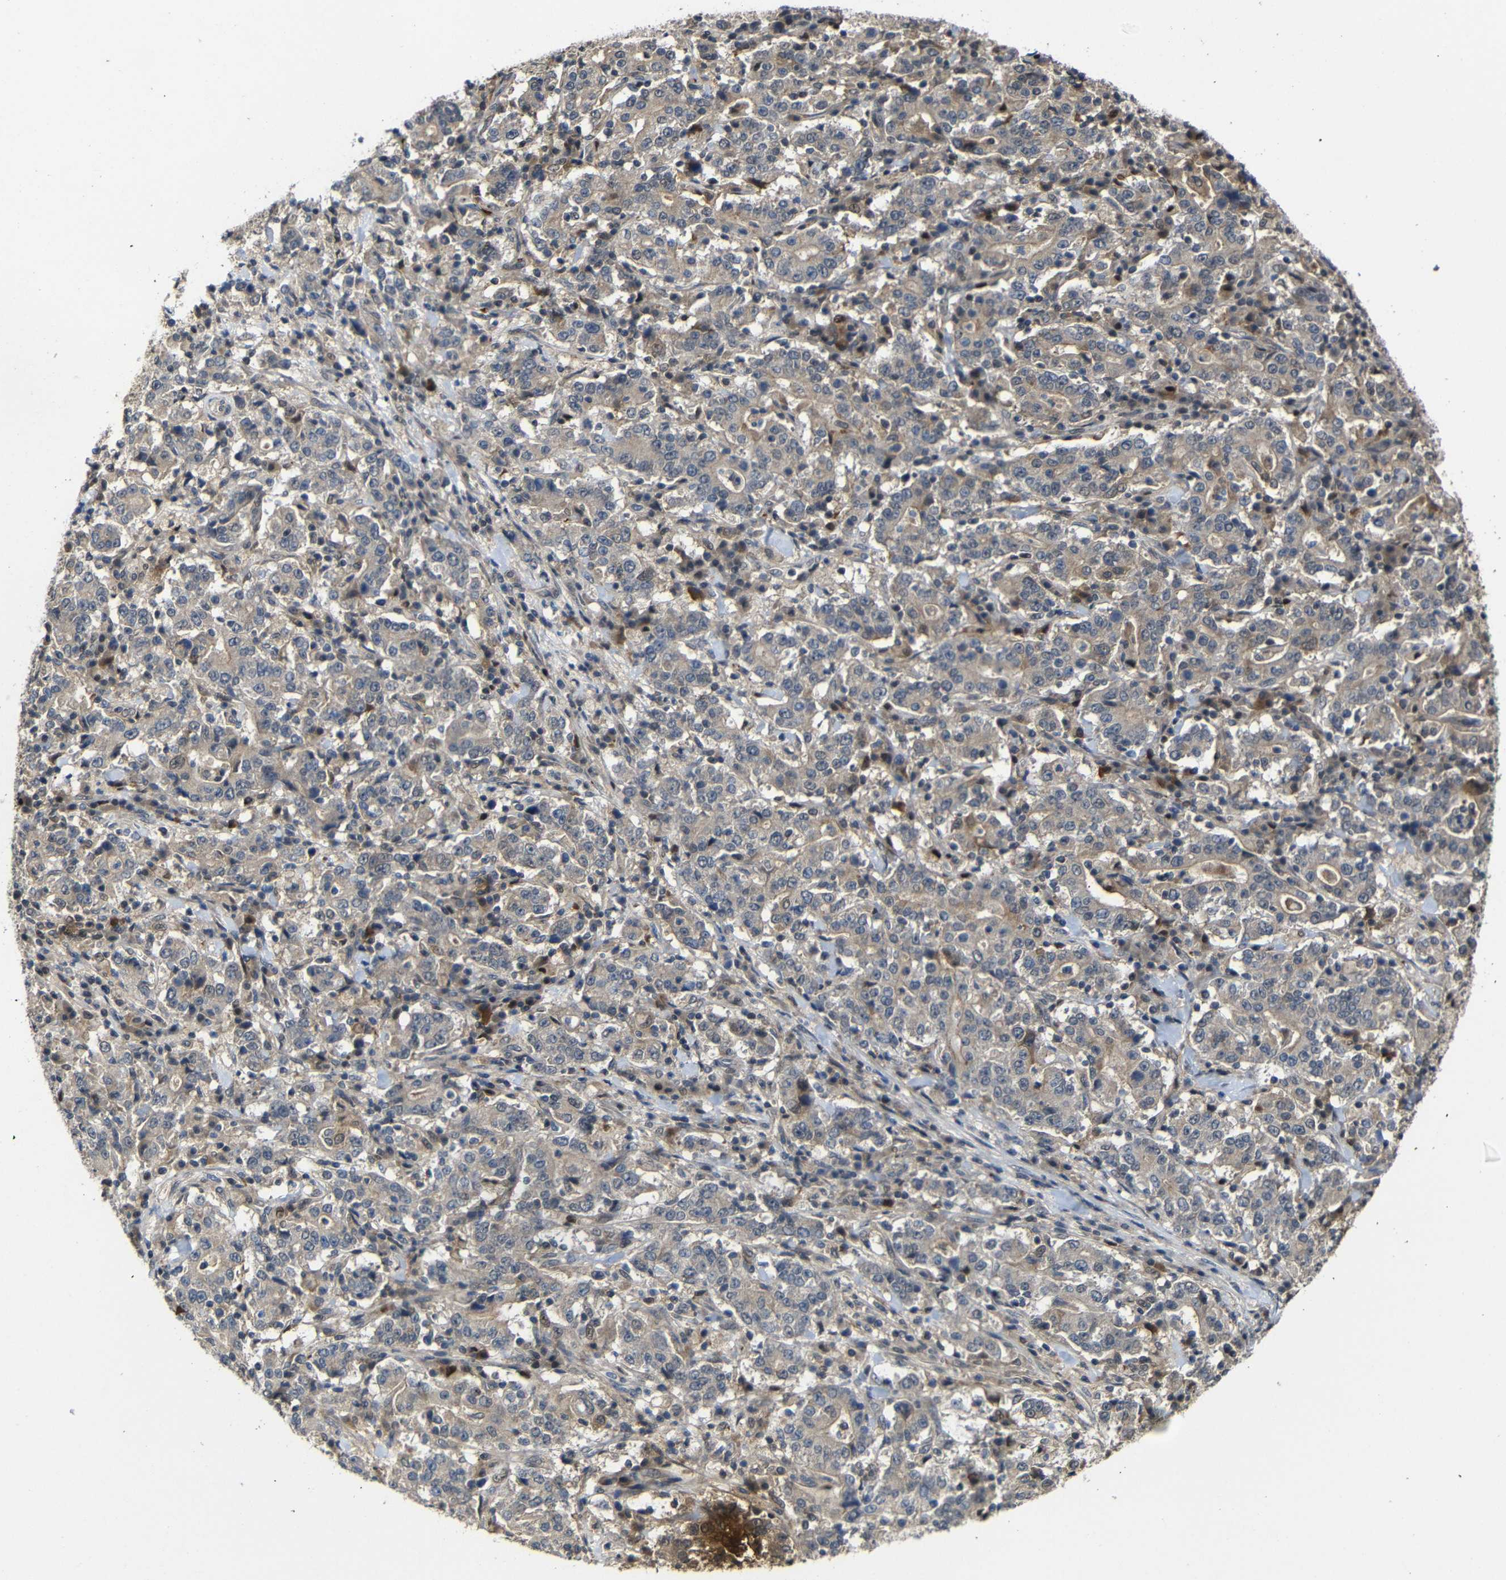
{"staining": {"intensity": "weak", "quantity": ">75%", "location": "cytoplasmic/membranous"}, "tissue": "stomach cancer", "cell_type": "Tumor cells", "image_type": "cancer", "snomed": [{"axis": "morphology", "description": "Normal tissue, NOS"}, {"axis": "morphology", "description": "Adenocarcinoma, NOS"}, {"axis": "topography", "description": "Stomach, upper"}, {"axis": "topography", "description": "Stomach"}], "caption": "Protein expression analysis of stomach cancer reveals weak cytoplasmic/membranous expression in approximately >75% of tumor cells.", "gene": "ATG12", "patient": {"sex": "male", "age": 59}}